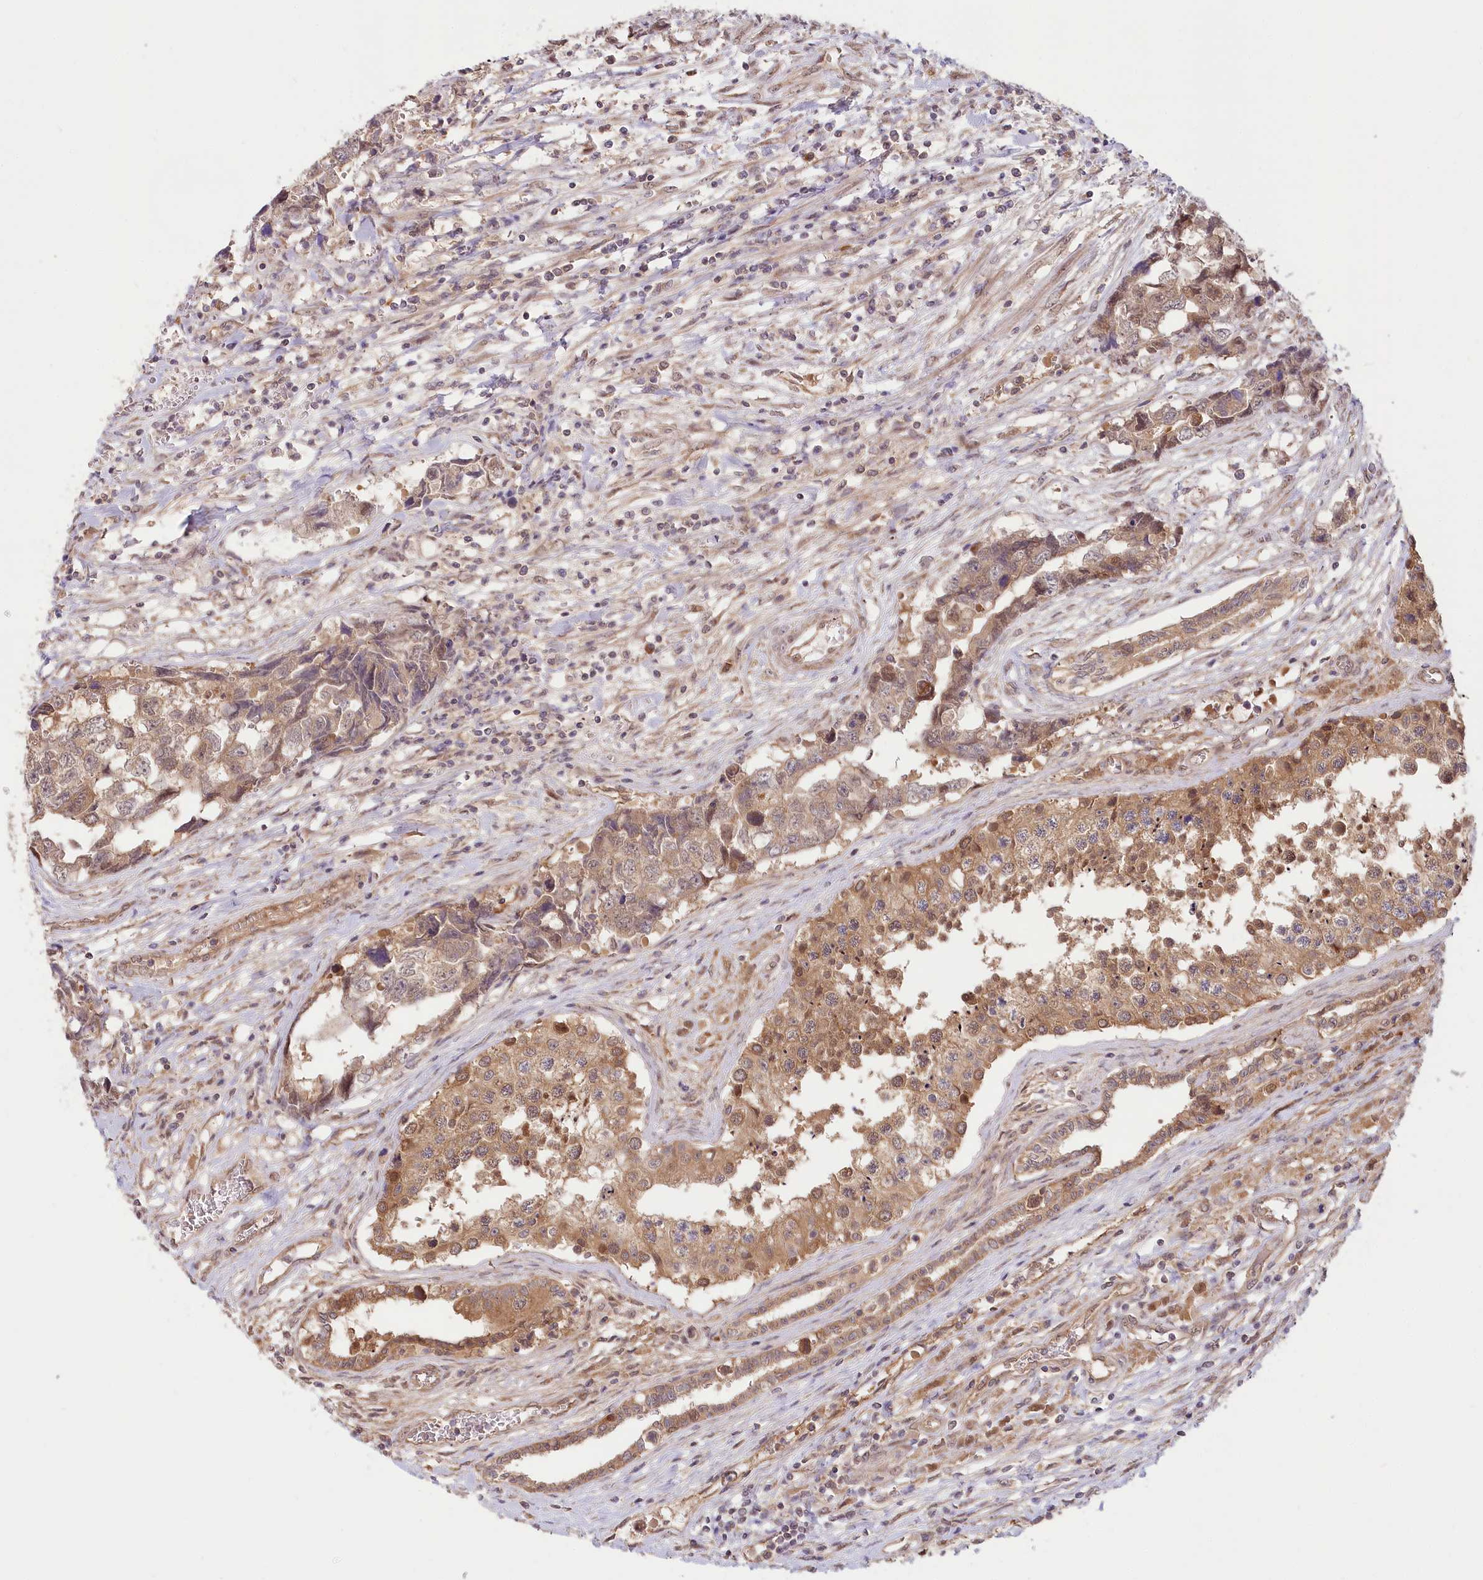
{"staining": {"intensity": "moderate", "quantity": ">75%", "location": "cytoplasmic/membranous"}, "tissue": "testis cancer", "cell_type": "Tumor cells", "image_type": "cancer", "snomed": [{"axis": "morphology", "description": "Carcinoma, Embryonal, NOS"}, {"axis": "topography", "description": "Testis"}], "caption": "Human testis embryonal carcinoma stained for a protein (brown) shows moderate cytoplasmic/membranous positive positivity in about >75% of tumor cells.", "gene": "CEP70", "patient": {"sex": "male", "age": 31}}